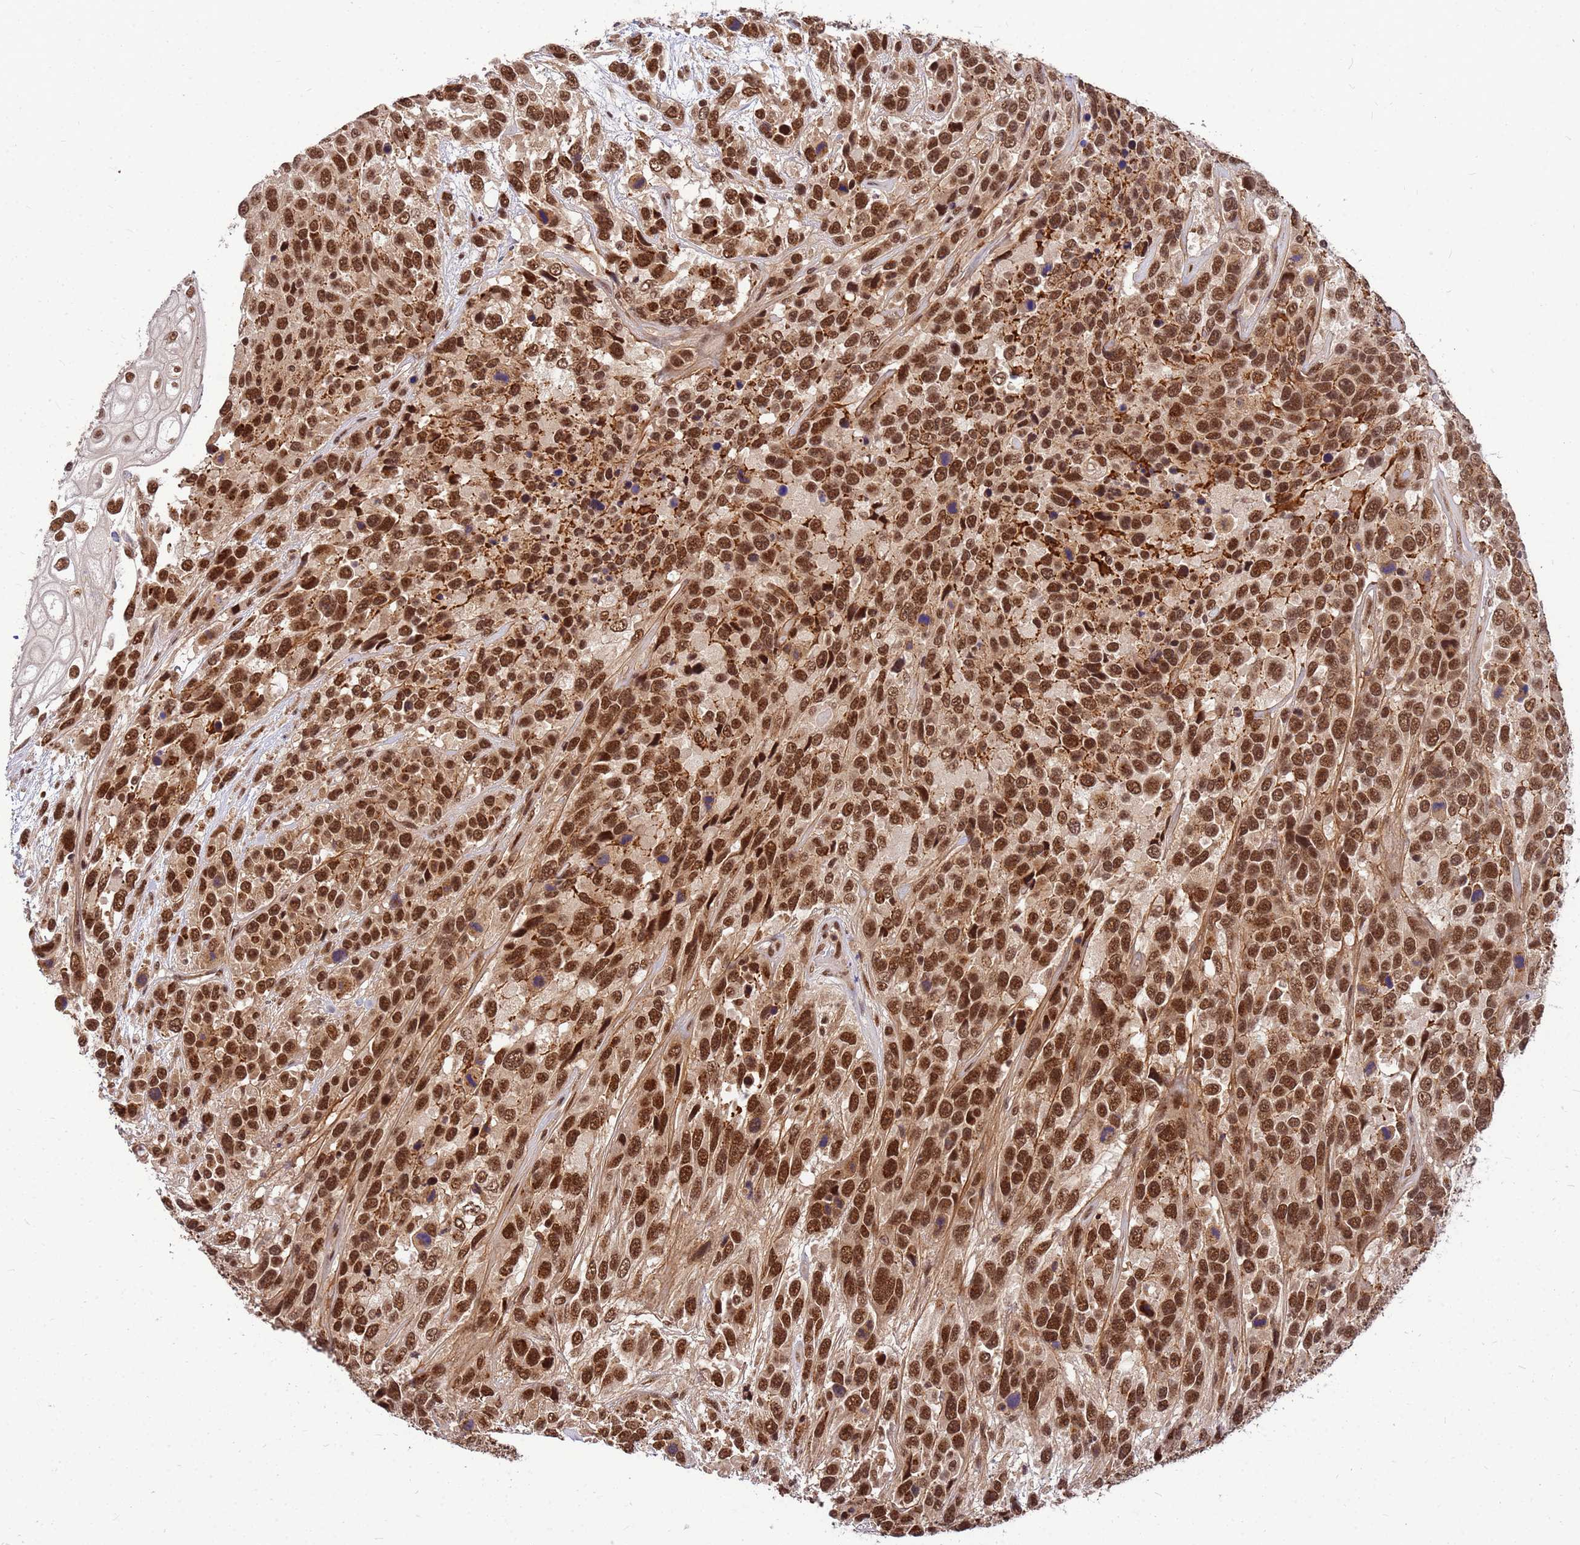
{"staining": {"intensity": "strong", "quantity": ">75%", "location": "cytoplasmic/membranous,nuclear"}, "tissue": "urothelial cancer", "cell_type": "Tumor cells", "image_type": "cancer", "snomed": [{"axis": "morphology", "description": "Urothelial carcinoma, High grade"}, {"axis": "topography", "description": "Urinary bladder"}], "caption": "Strong cytoplasmic/membranous and nuclear staining for a protein is seen in about >75% of tumor cells of urothelial cancer using immunohistochemistry (IHC).", "gene": "NCBP2", "patient": {"sex": "female", "age": 70}}